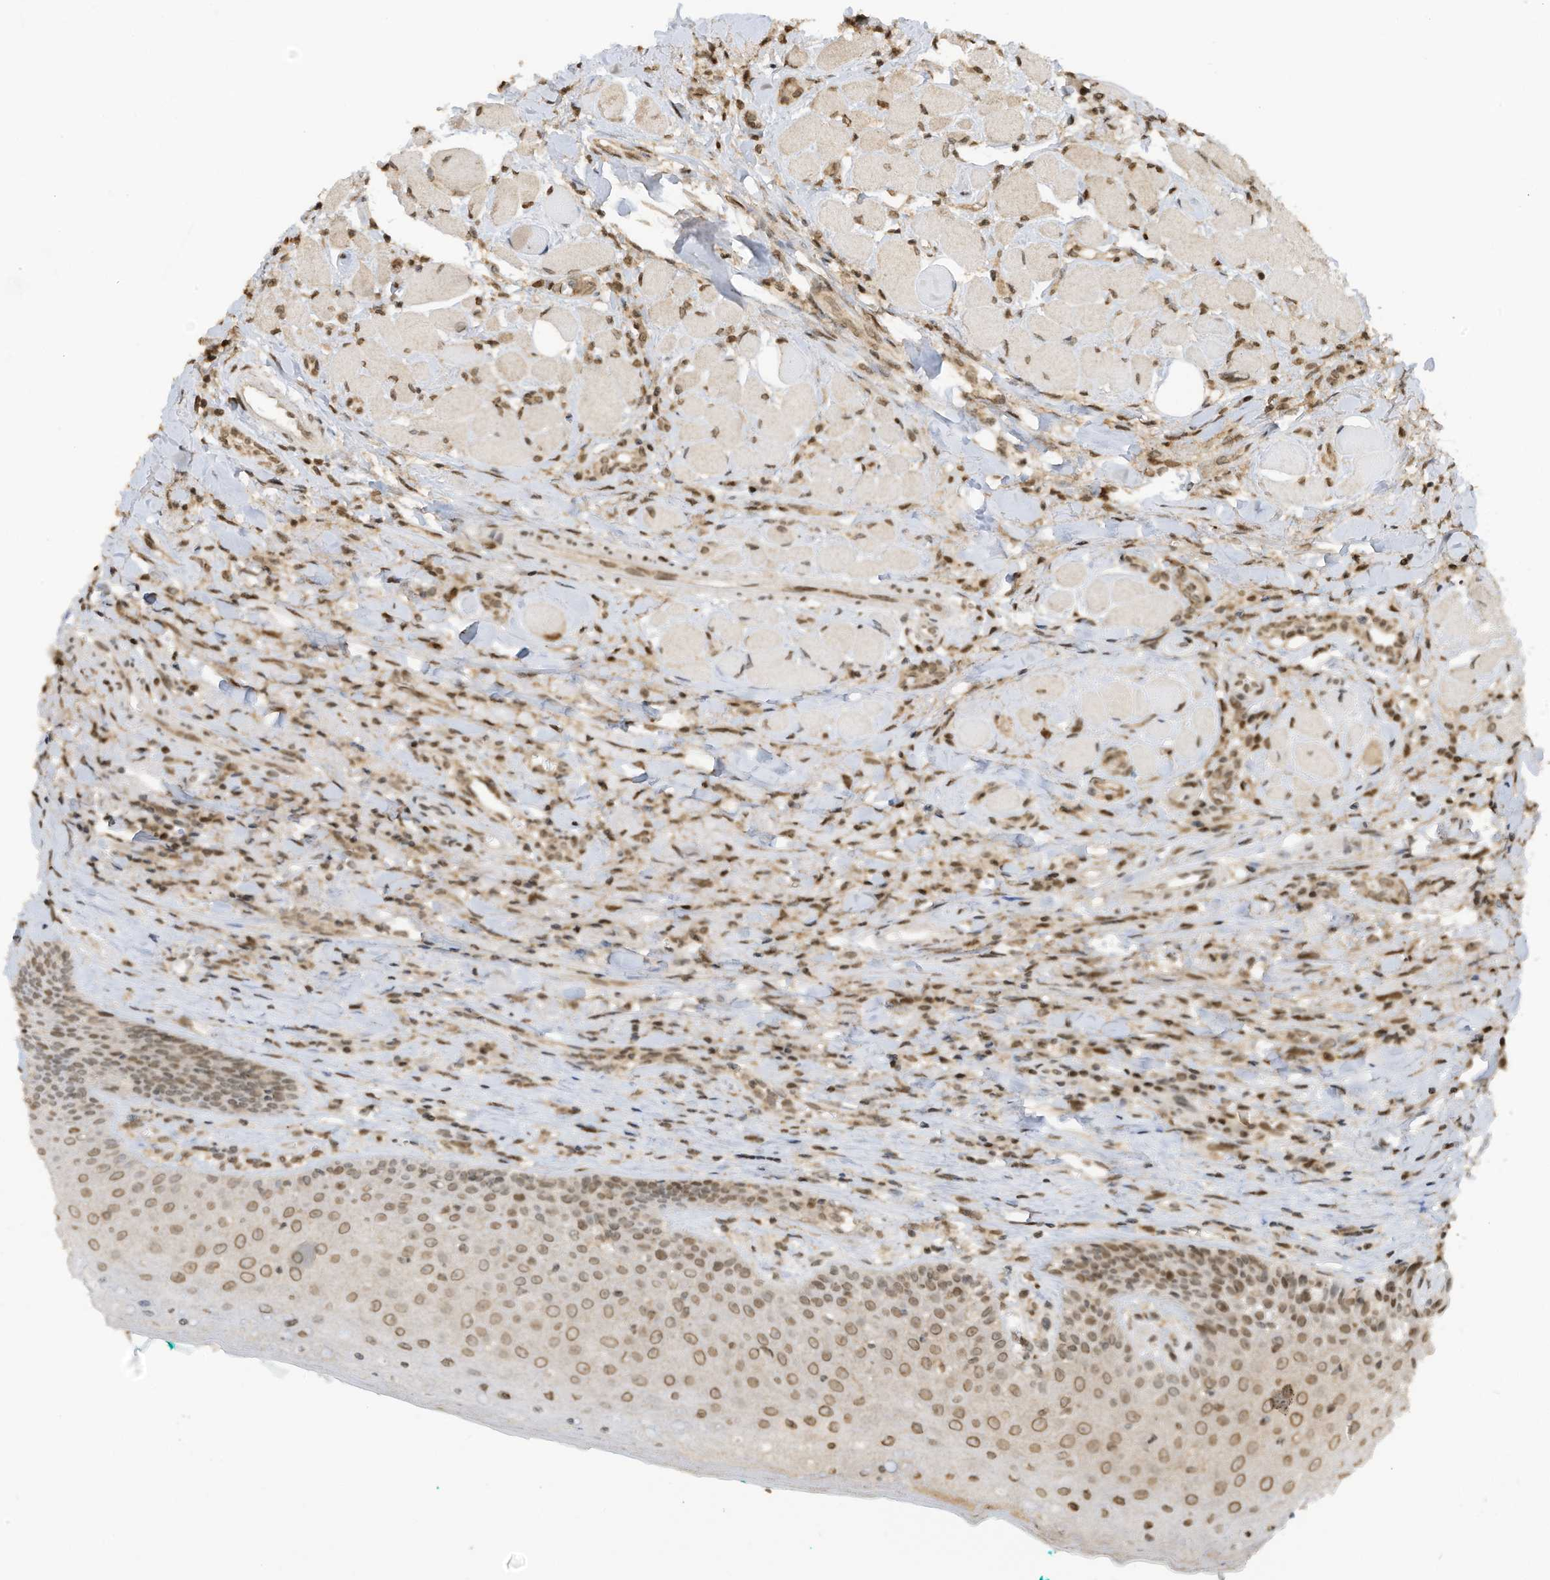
{"staining": {"intensity": "moderate", "quantity": "<25%", "location": "cytoplasmic/membranous,nuclear"}, "tissue": "oral mucosa", "cell_type": "Squamous epithelial cells", "image_type": "normal", "snomed": [{"axis": "morphology", "description": "Normal tissue, NOS"}, {"axis": "topography", "description": "Oral tissue"}], "caption": "An image of oral mucosa stained for a protein displays moderate cytoplasmic/membranous,nuclear brown staining in squamous epithelial cells.", "gene": "KPNB1", "patient": {"sex": "female", "age": 70}}